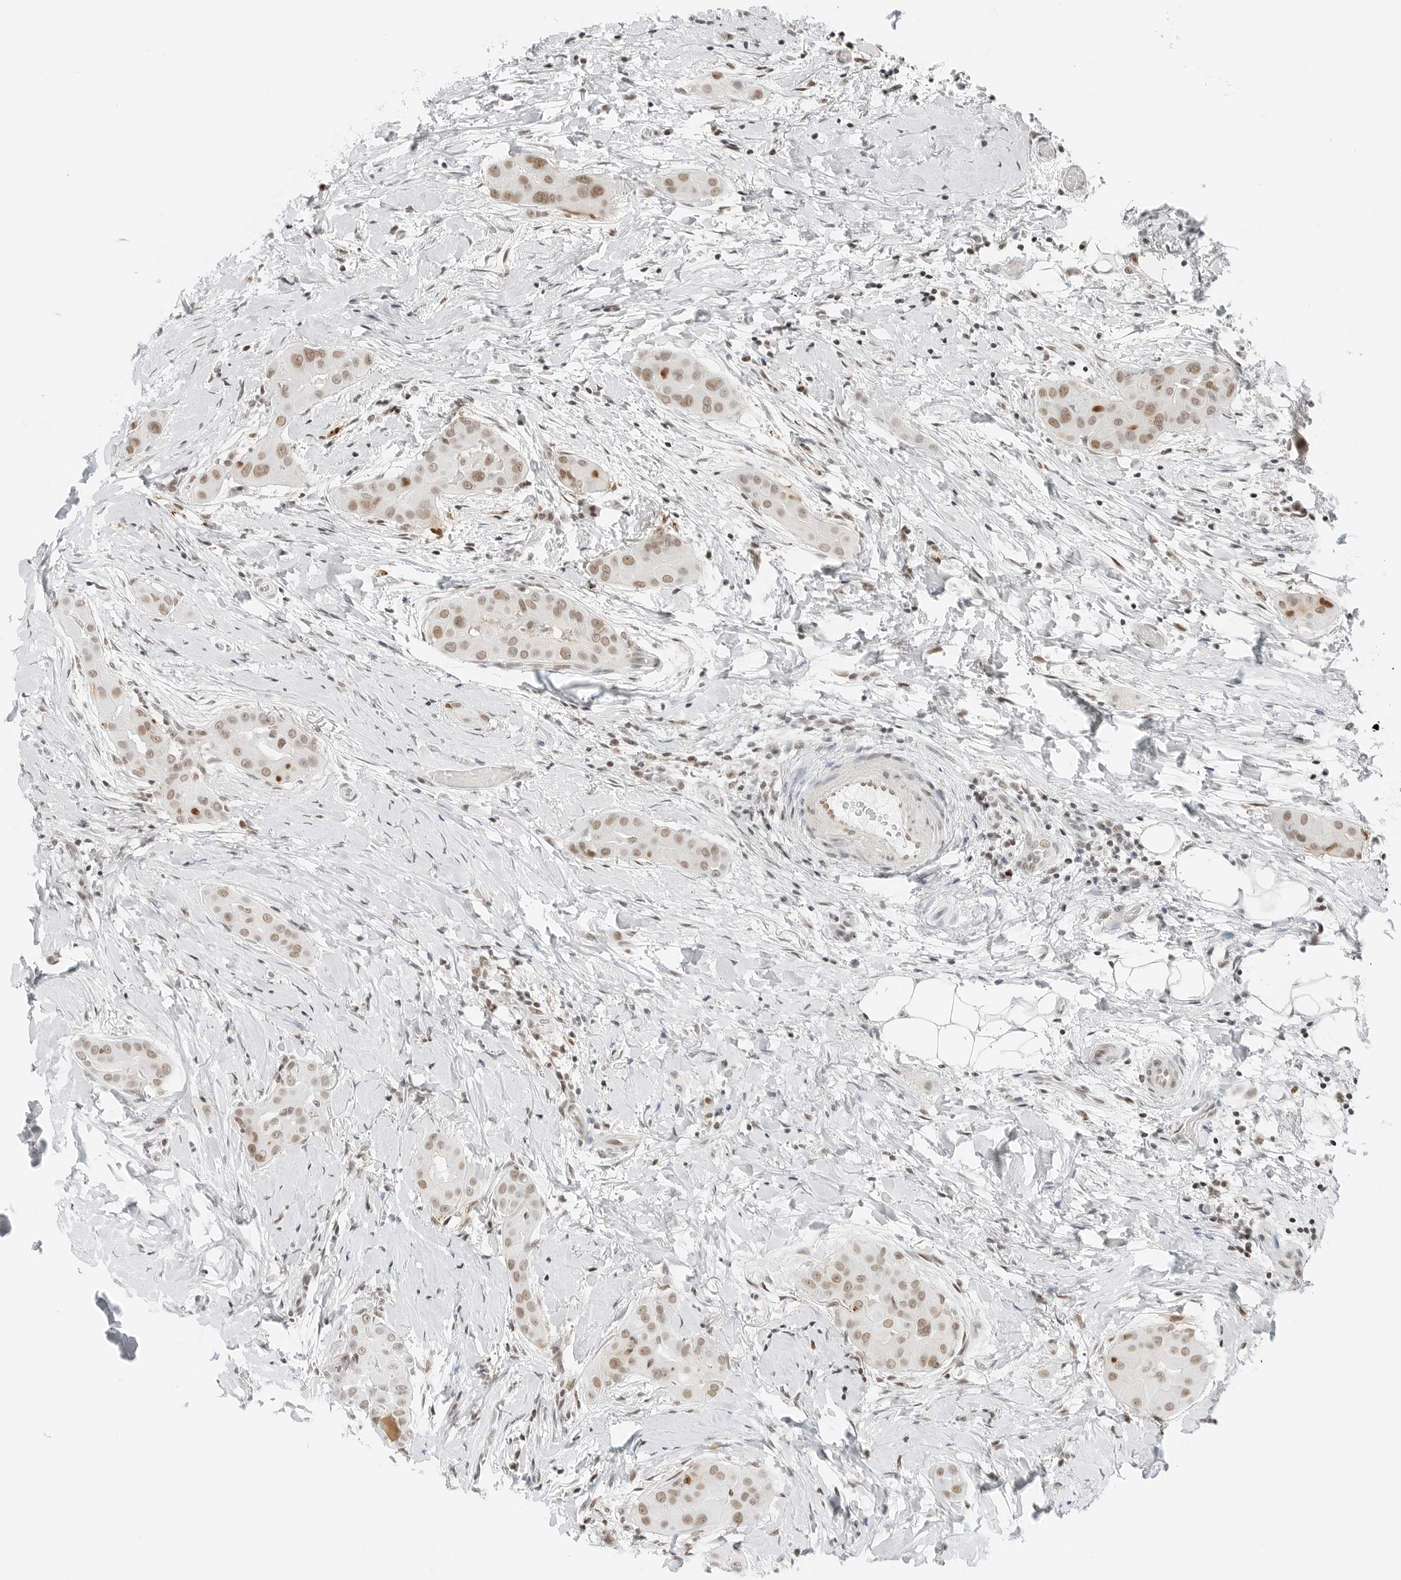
{"staining": {"intensity": "moderate", "quantity": ">75%", "location": "nuclear"}, "tissue": "thyroid cancer", "cell_type": "Tumor cells", "image_type": "cancer", "snomed": [{"axis": "morphology", "description": "Papillary adenocarcinoma, NOS"}, {"axis": "topography", "description": "Thyroid gland"}], "caption": "Thyroid papillary adenocarcinoma was stained to show a protein in brown. There is medium levels of moderate nuclear expression in about >75% of tumor cells.", "gene": "CRTC2", "patient": {"sex": "male", "age": 33}}